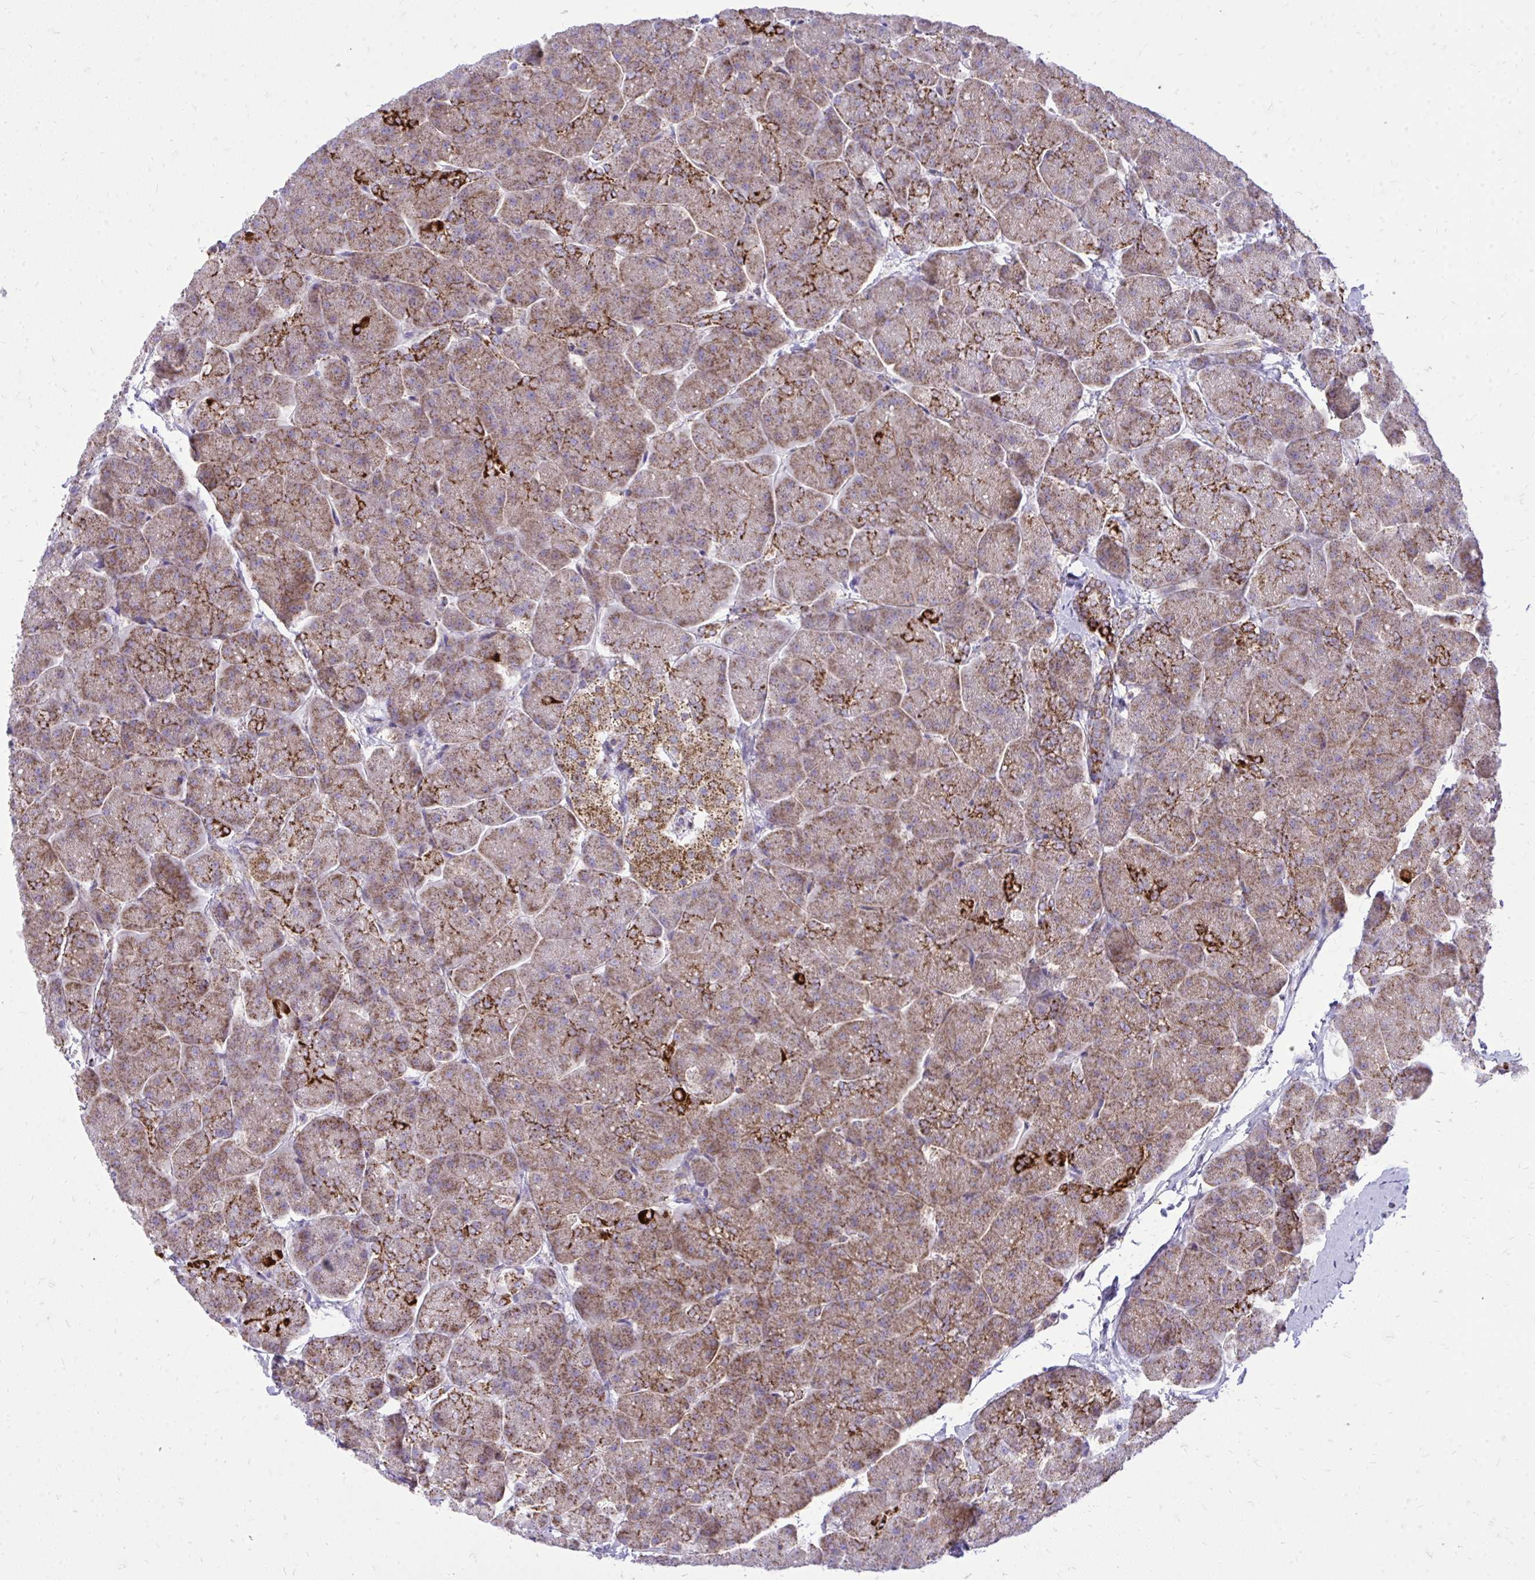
{"staining": {"intensity": "strong", "quantity": "<25%", "location": "cytoplasmic/membranous"}, "tissue": "pancreas", "cell_type": "Exocrine glandular cells", "image_type": "normal", "snomed": [{"axis": "morphology", "description": "Normal tissue, NOS"}, {"axis": "topography", "description": "Pancreas"}, {"axis": "topography", "description": "Peripheral nerve tissue"}], "caption": "A brown stain highlights strong cytoplasmic/membranous expression of a protein in exocrine glandular cells of unremarkable human pancreas. (Brightfield microscopy of DAB IHC at high magnification).", "gene": "SPTBN2", "patient": {"sex": "male", "age": 54}}